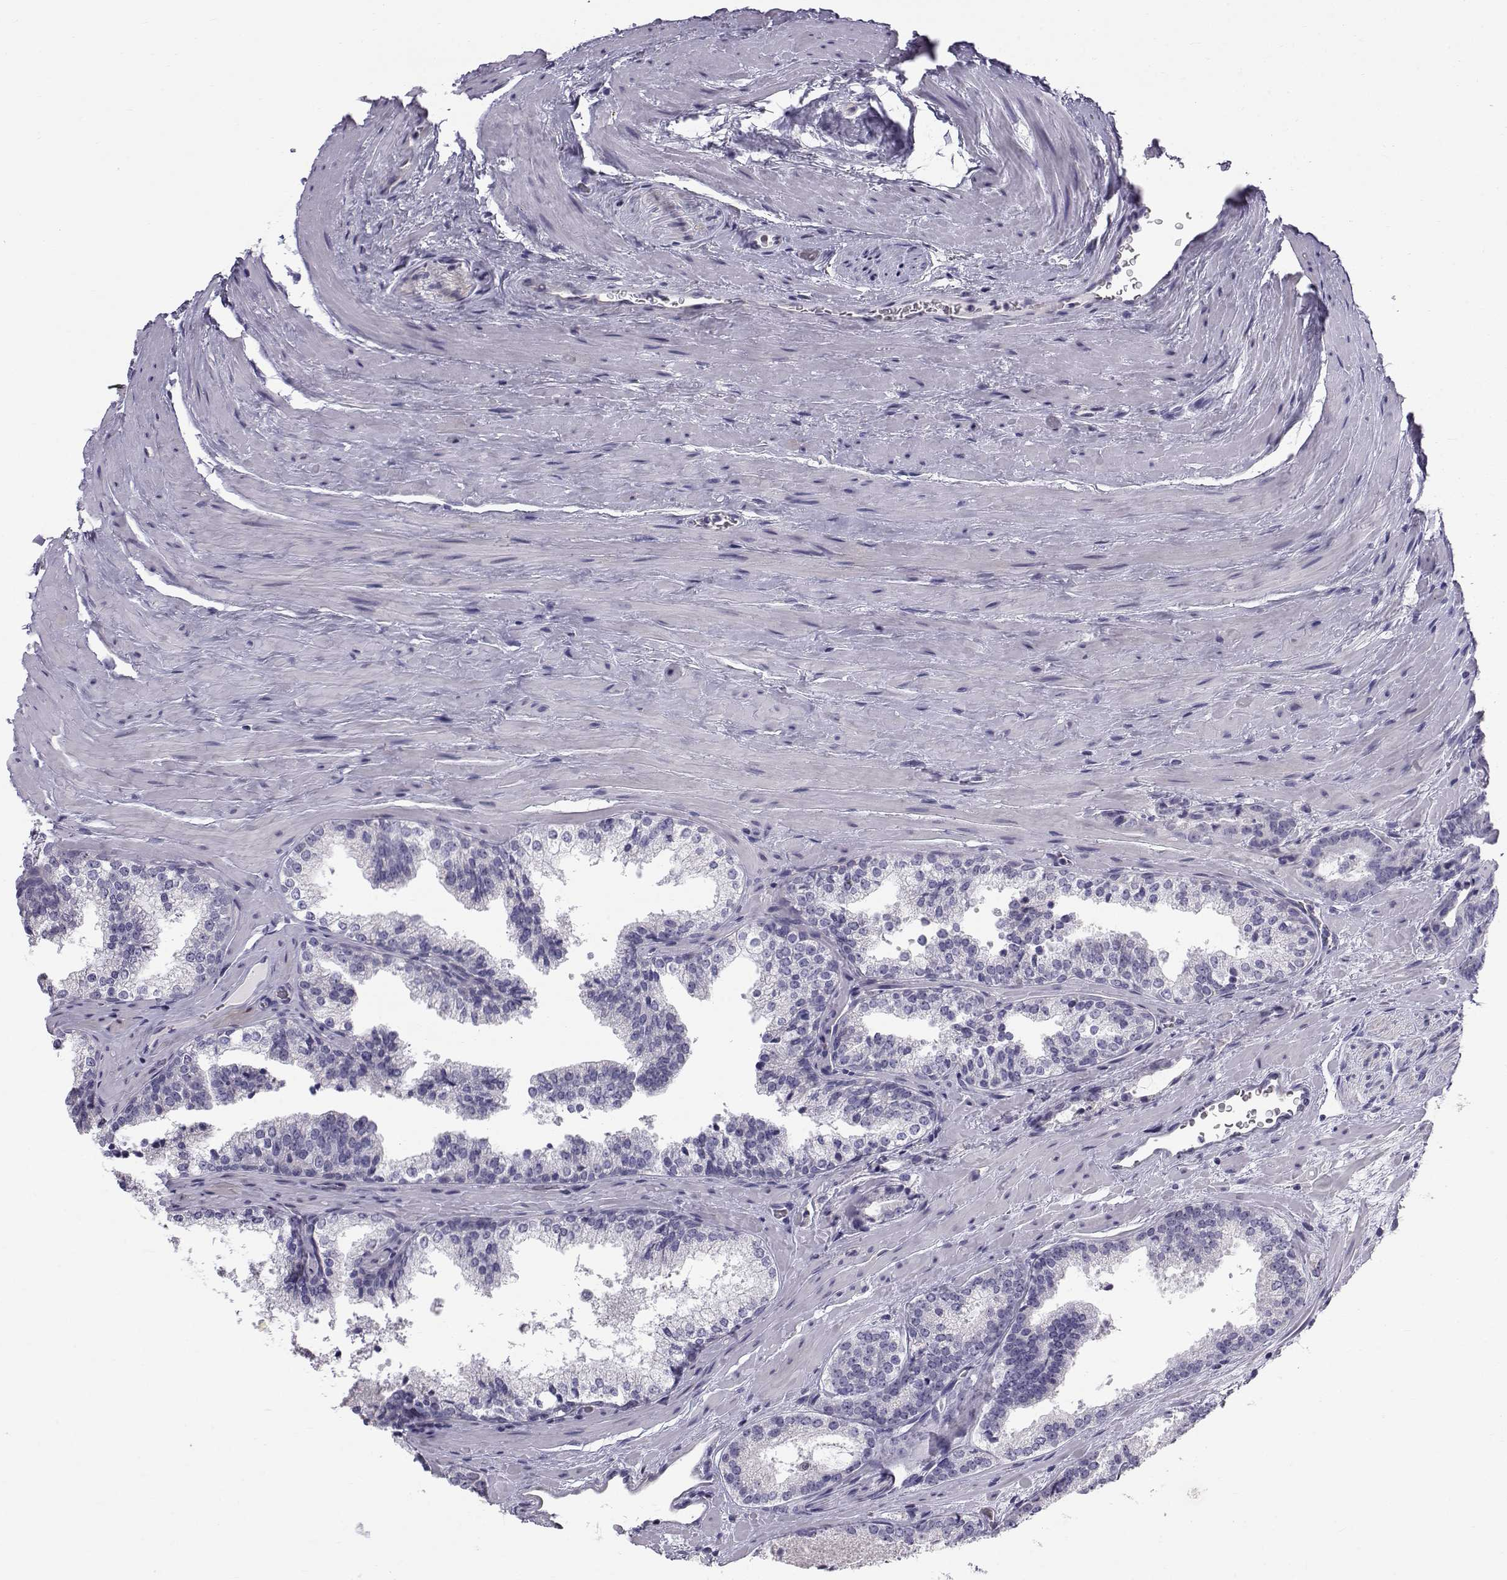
{"staining": {"intensity": "negative", "quantity": "none", "location": "none"}, "tissue": "prostate cancer", "cell_type": "Tumor cells", "image_type": "cancer", "snomed": [{"axis": "morphology", "description": "Adenocarcinoma, NOS"}, {"axis": "morphology", "description": "Adenocarcinoma, High grade"}, {"axis": "topography", "description": "Prostate"}], "caption": "This is a histopathology image of IHC staining of prostate adenocarcinoma, which shows no staining in tumor cells. (DAB IHC, high magnification).", "gene": "RNASE12", "patient": {"sex": "male", "age": 62}}